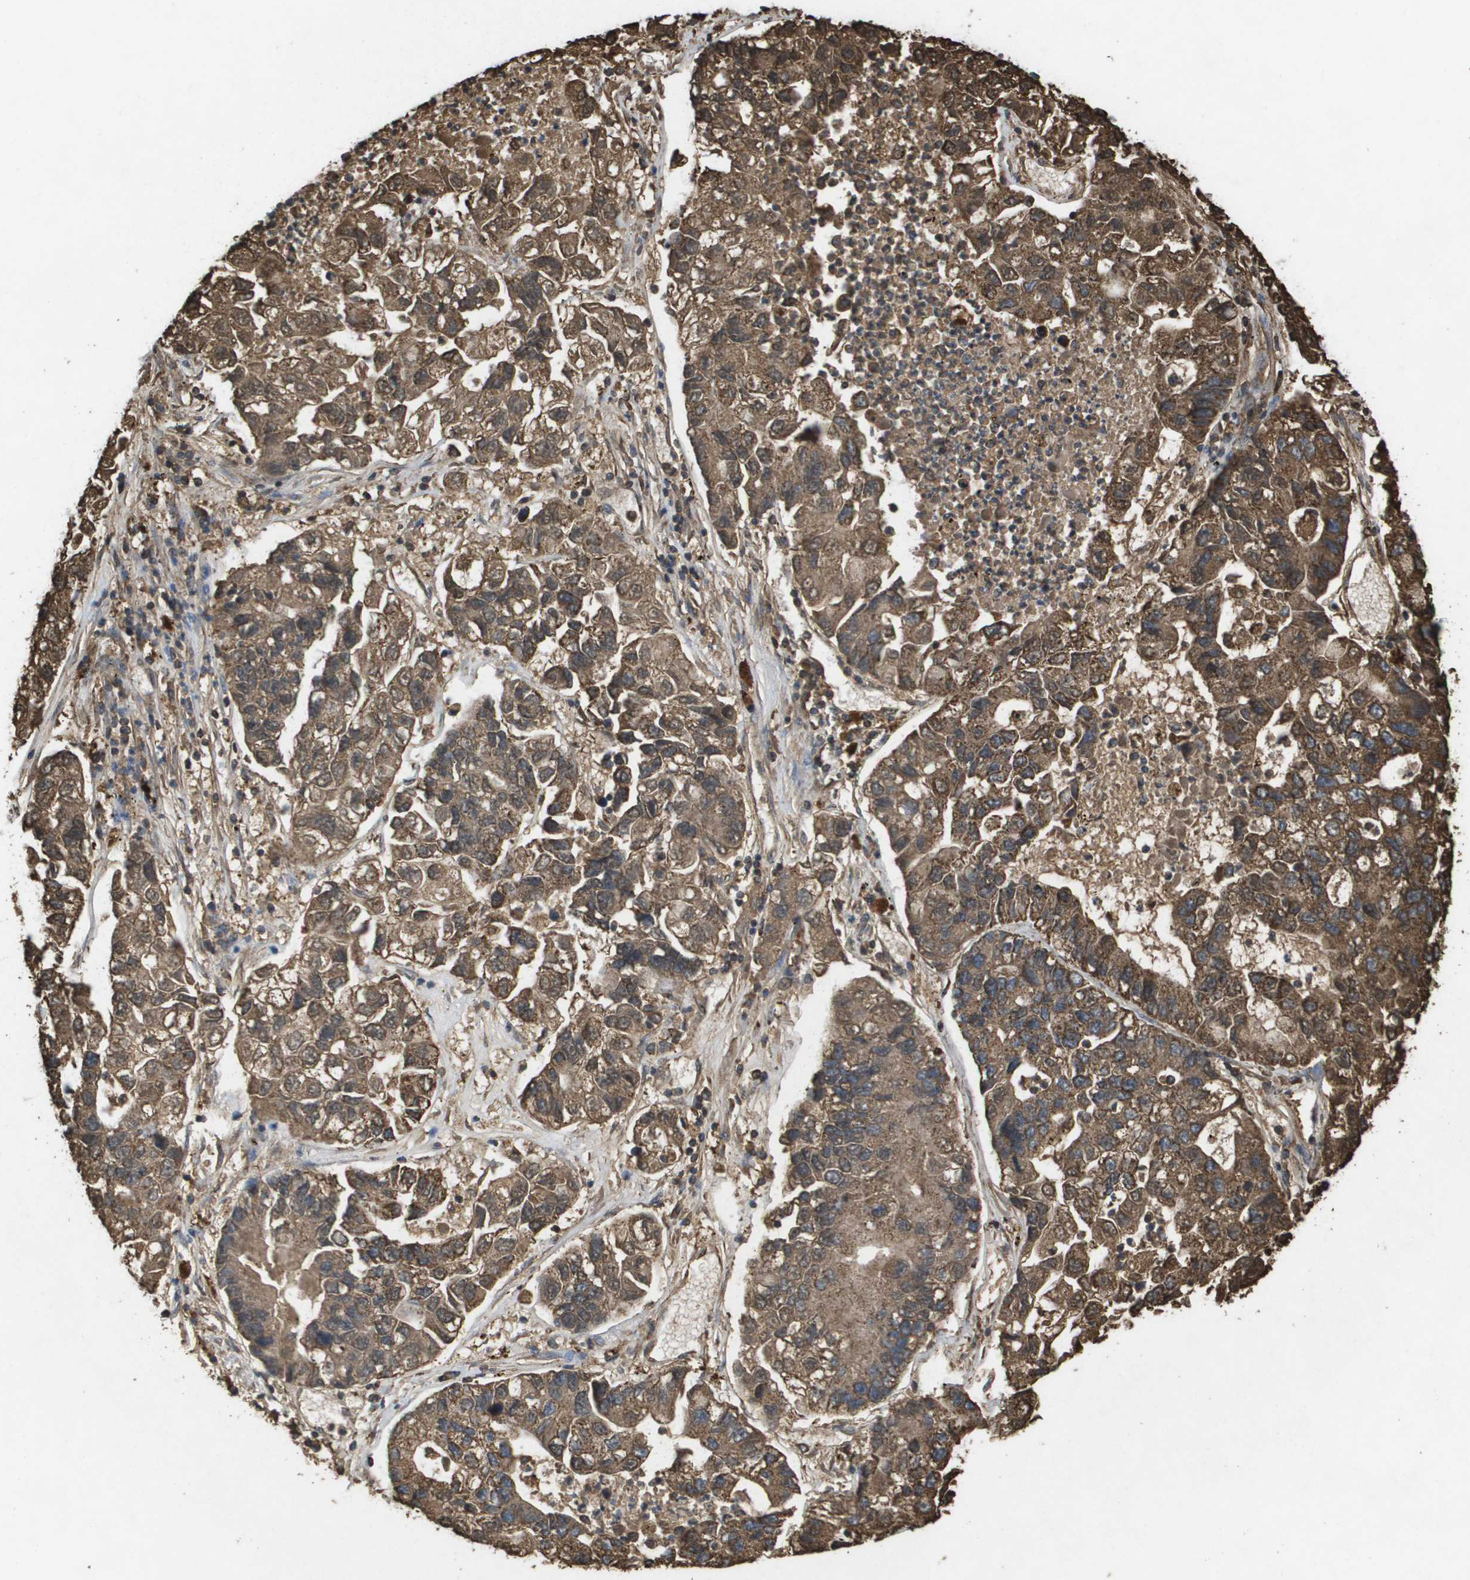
{"staining": {"intensity": "moderate", "quantity": ">75%", "location": "cytoplasmic/membranous"}, "tissue": "lung cancer", "cell_type": "Tumor cells", "image_type": "cancer", "snomed": [{"axis": "morphology", "description": "Adenocarcinoma, NOS"}, {"axis": "topography", "description": "Lung"}], "caption": "Lung cancer (adenocarcinoma) stained for a protein reveals moderate cytoplasmic/membranous positivity in tumor cells.", "gene": "HSPE1", "patient": {"sex": "female", "age": 51}}